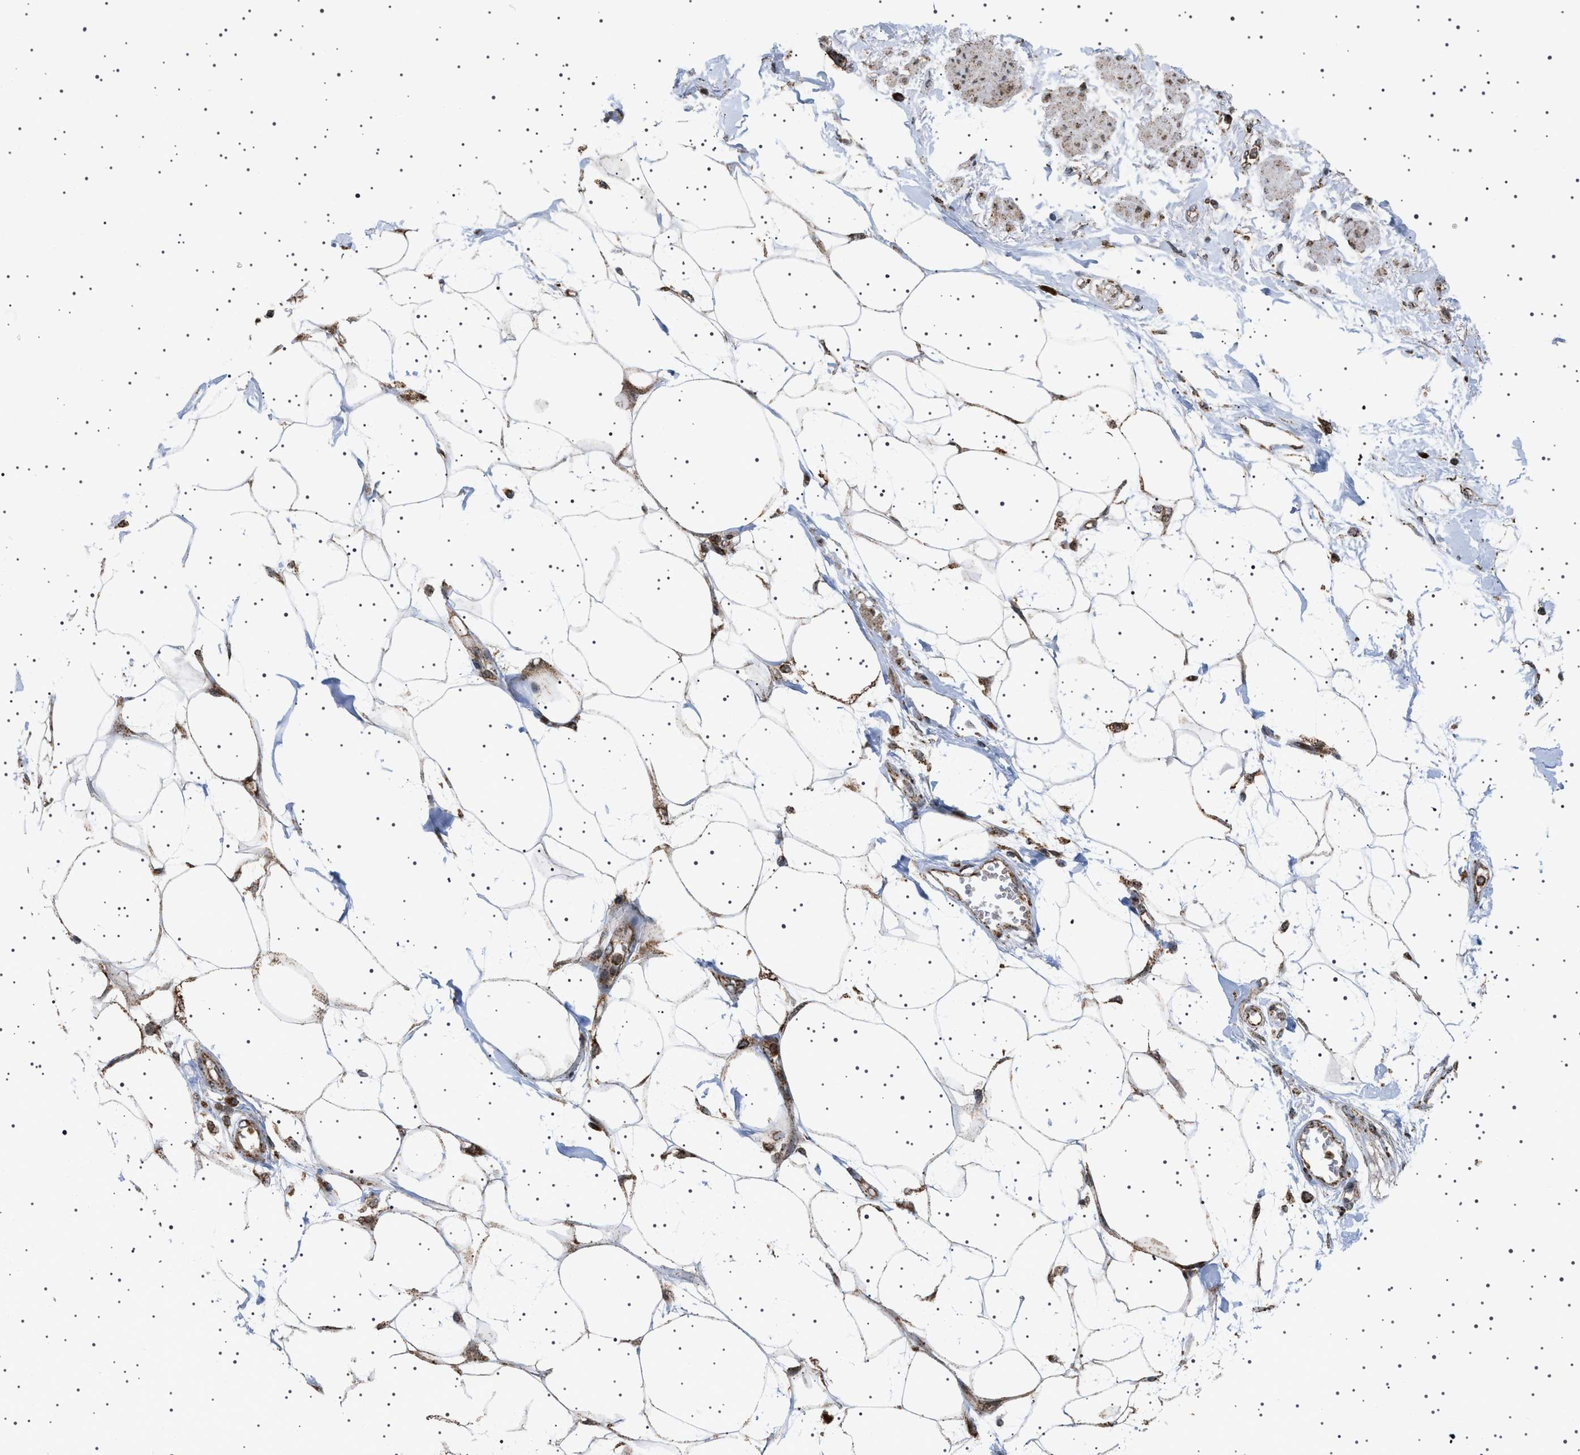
{"staining": {"intensity": "weak", "quantity": "25%-75%", "location": "cytoplasmic/membranous"}, "tissue": "adipose tissue", "cell_type": "Adipocytes", "image_type": "normal", "snomed": [{"axis": "morphology", "description": "Normal tissue, NOS"}, {"axis": "morphology", "description": "Adenocarcinoma, NOS"}, {"axis": "topography", "description": "Duodenum"}, {"axis": "topography", "description": "Peripheral nerve tissue"}], "caption": "This photomicrograph demonstrates immunohistochemistry staining of benign human adipose tissue, with low weak cytoplasmic/membranous positivity in about 25%-75% of adipocytes.", "gene": "MELK", "patient": {"sex": "female", "age": 60}}